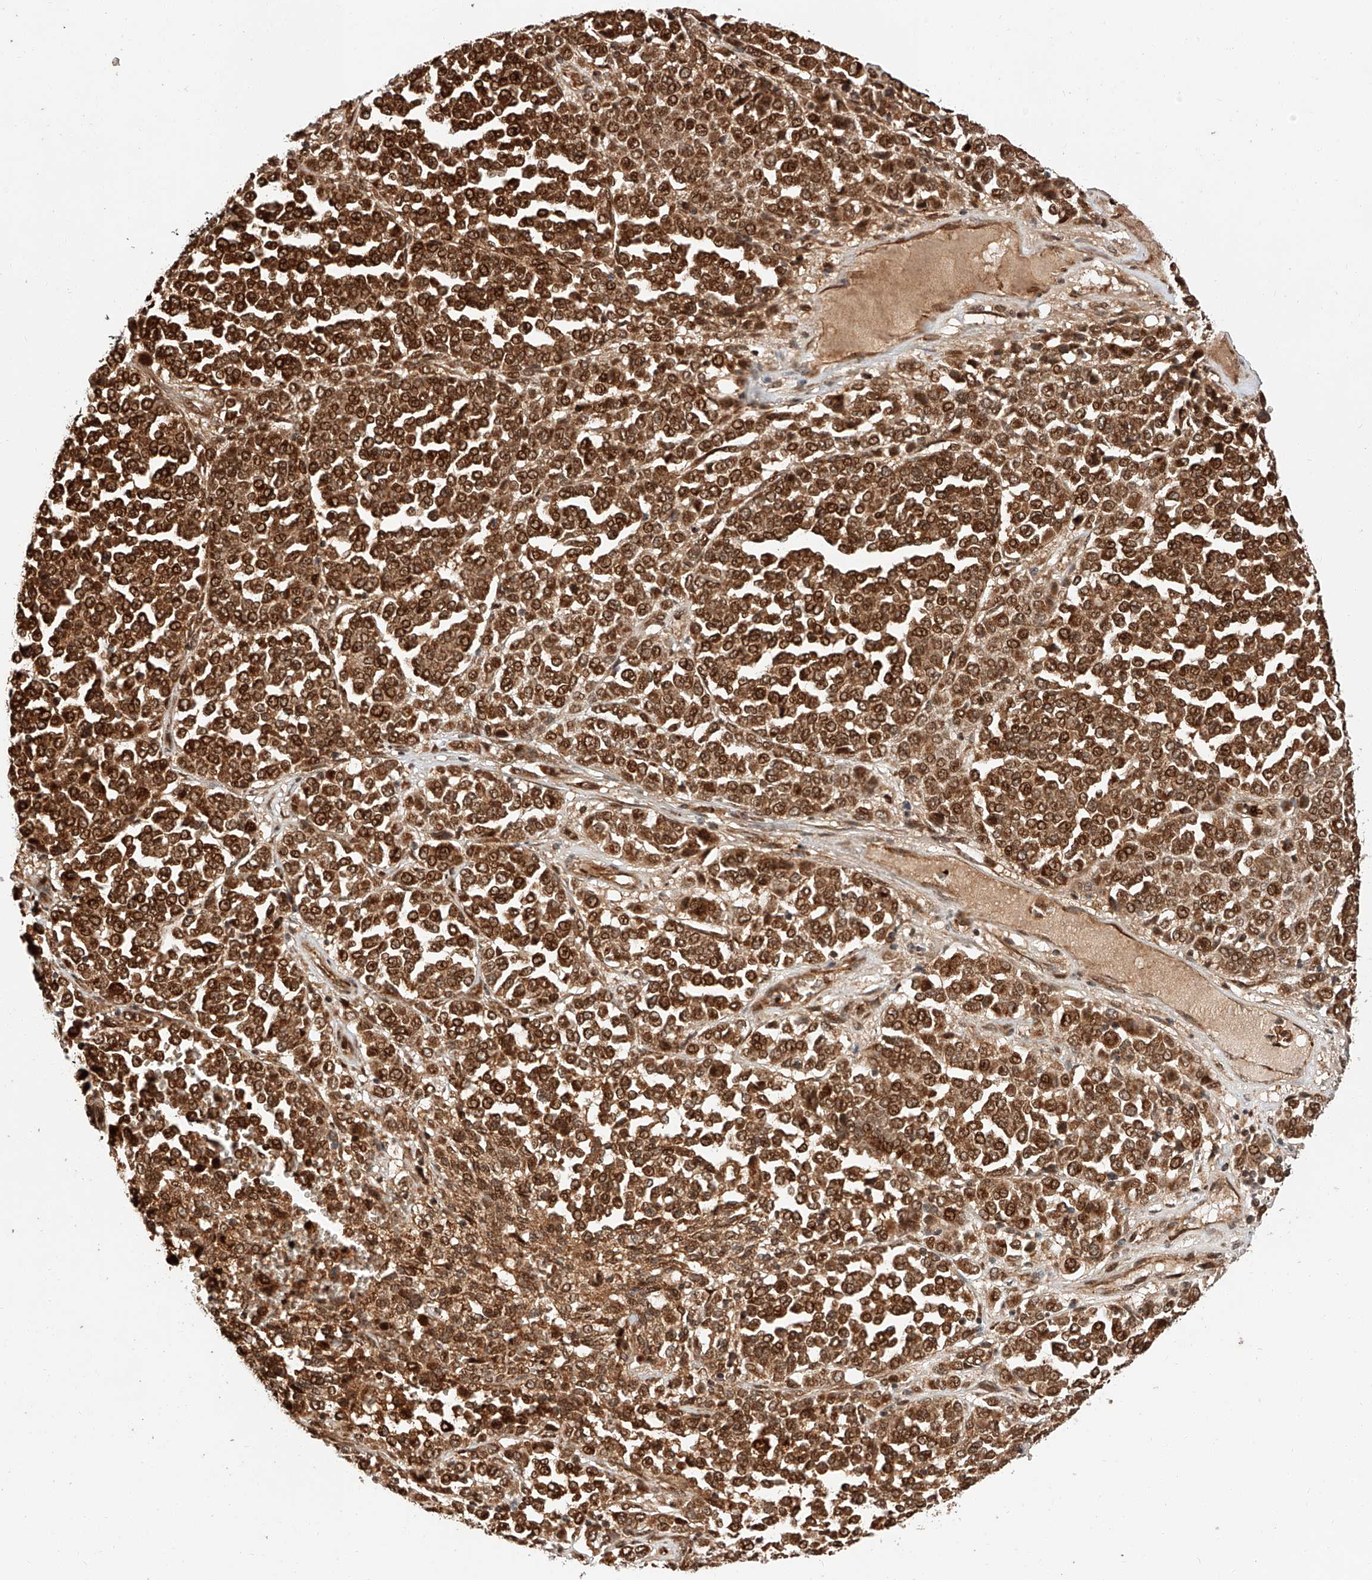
{"staining": {"intensity": "strong", "quantity": ">75%", "location": "cytoplasmic/membranous,nuclear"}, "tissue": "melanoma", "cell_type": "Tumor cells", "image_type": "cancer", "snomed": [{"axis": "morphology", "description": "Malignant melanoma, Metastatic site"}, {"axis": "topography", "description": "Pancreas"}], "caption": "This photomicrograph displays IHC staining of malignant melanoma (metastatic site), with high strong cytoplasmic/membranous and nuclear staining in about >75% of tumor cells.", "gene": "THTPA", "patient": {"sex": "female", "age": 30}}